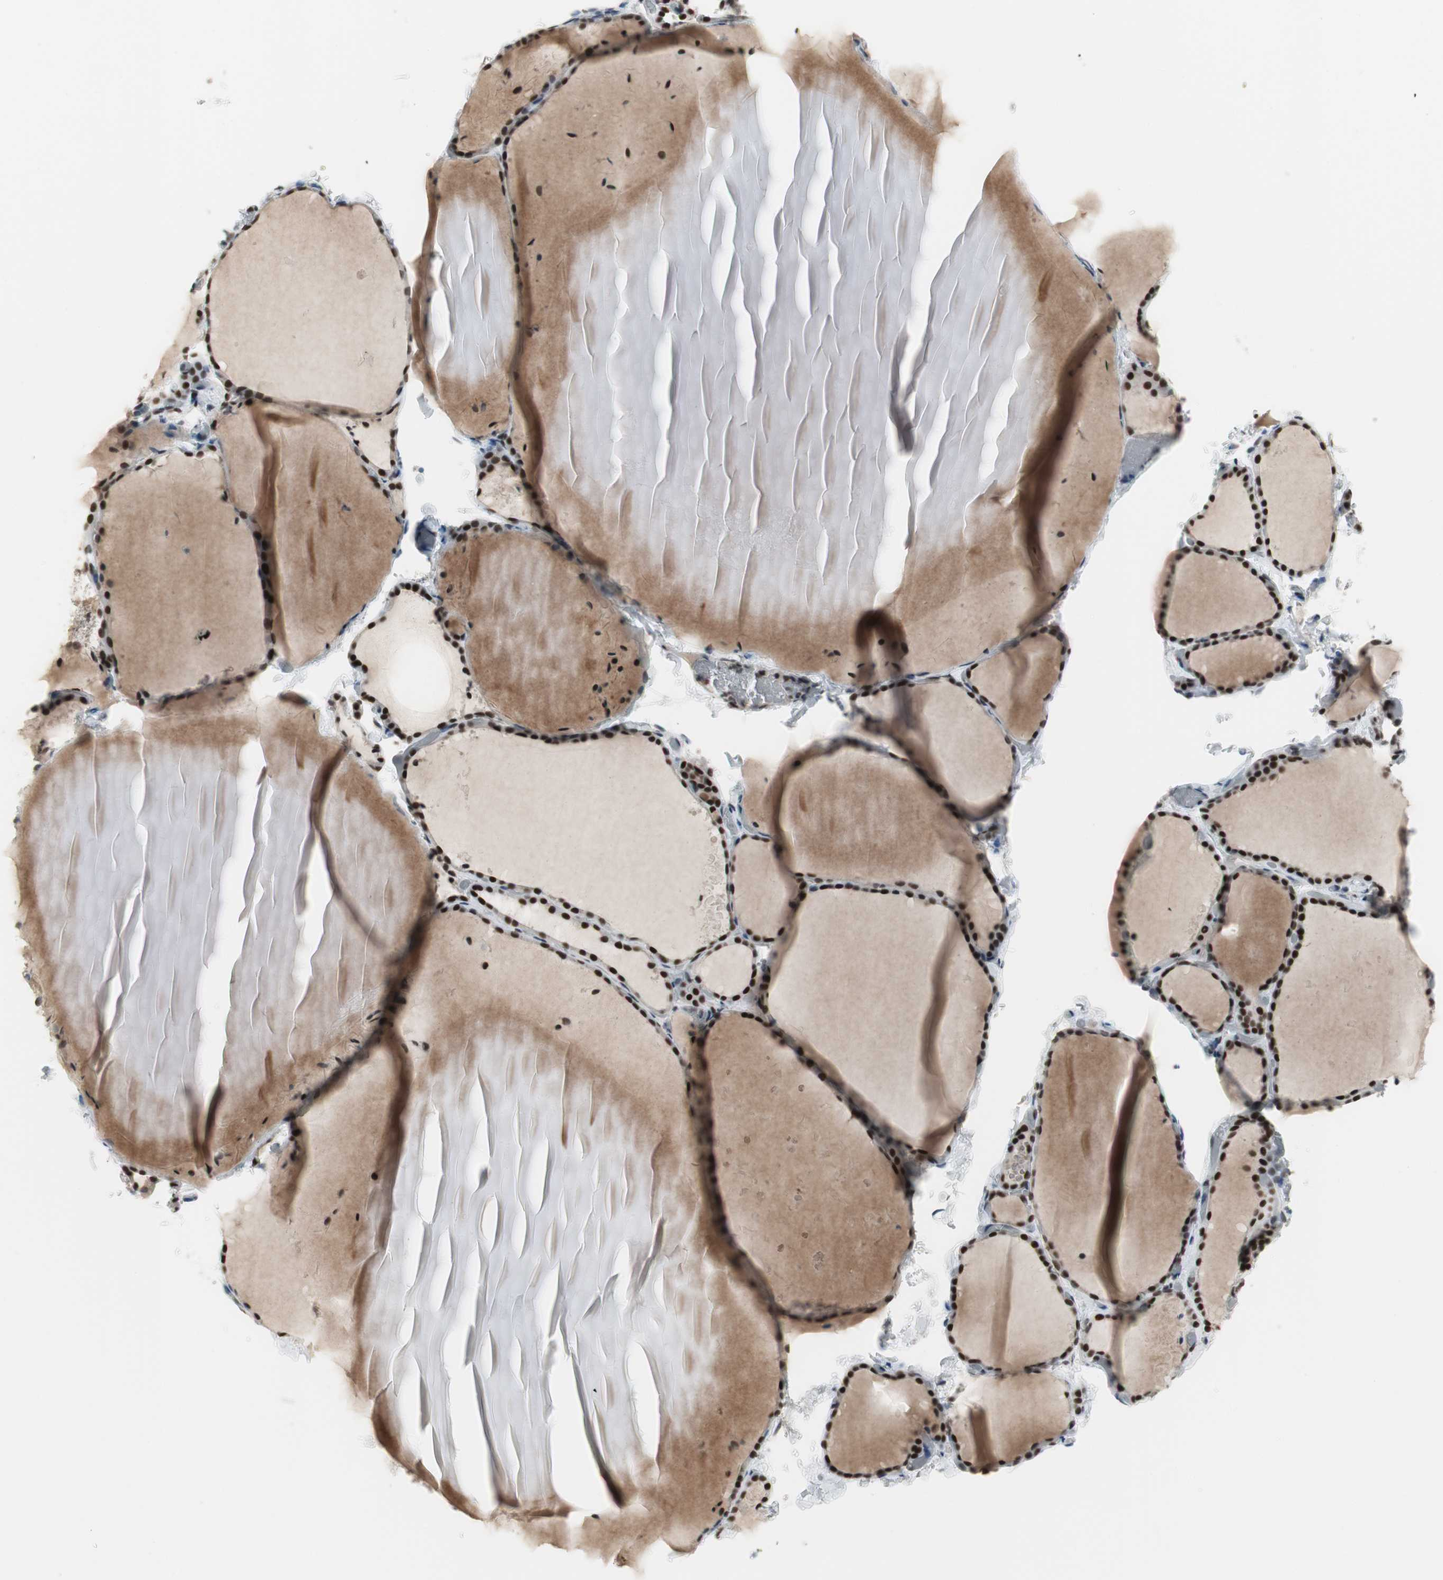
{"staining": {"intensity": "strong", "quantity": ">75%", "location": "nuclear"}, "tissue": "thyroid gland", "cell_type": "Glandular cells", "image_type": "normal", "snomed": [{"axis": "morphology", "description": "Normal tissue, NOS"}, {"axis": "topography", "description": "Thyroid gland"}], "caption": "IHC (DAB (3,3'-diaminobenzidine)) staining of normal thyroid gland reveals strong nuclear protein expression in approximately >75% of glandular cells. Using DAB (3,3'-diaminobenzidine) (brown) and hematoxylin (blue) stains, captured at high magnification using brightfield microscopy.", "gene": "RTF1", "patient": {"sex": "female", "age": 22}}